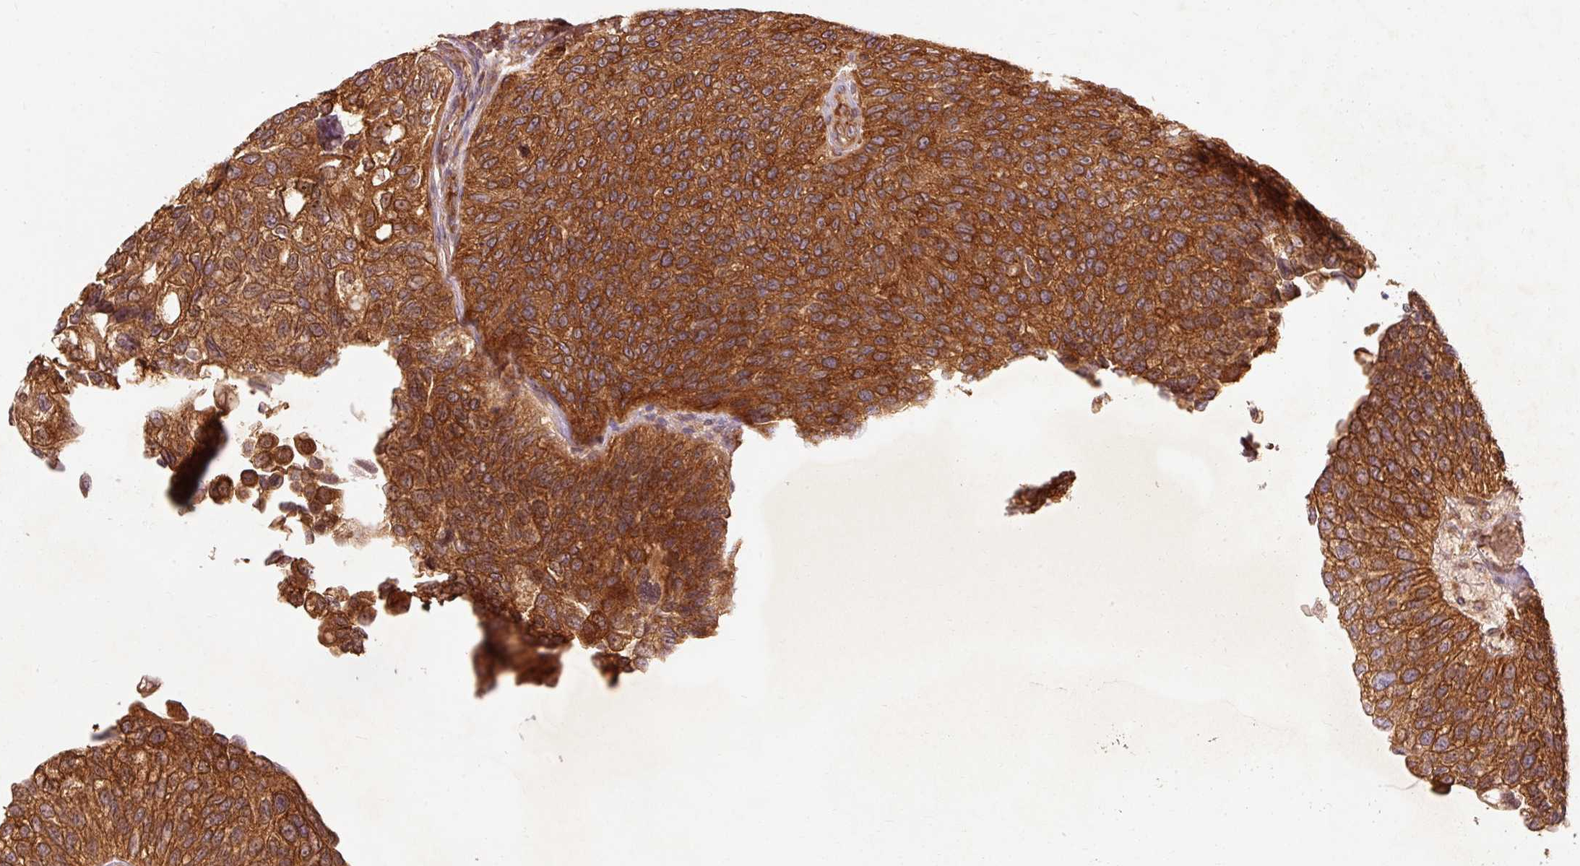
{"staining": {"intensity": "strong", "quantity": ">75%", "location": "cytoplasmic/membranous"}, "tissue": "urothelial cancer", "cell_type": "Tumor cells", "image_type": "cancer", "snomed": [{"axis": "morphology", "description": "Urothelial carcinoma, NOS"}, {"axis": "topography", "description": "Urinary bladder"}], "caption": "High-magnification brightfield microscopy of transitional cell carcinoma stained with DAB (3,3'-diaminobenzidine) (brown) and counterstained with hematoxylin (blue). tumor cells exhibit strong cytoplasmic/membranous staining is appreciated in approximately>75% of cells.", "gene": "PDAP1", "patient": {"sex": "male", "age": 87}}